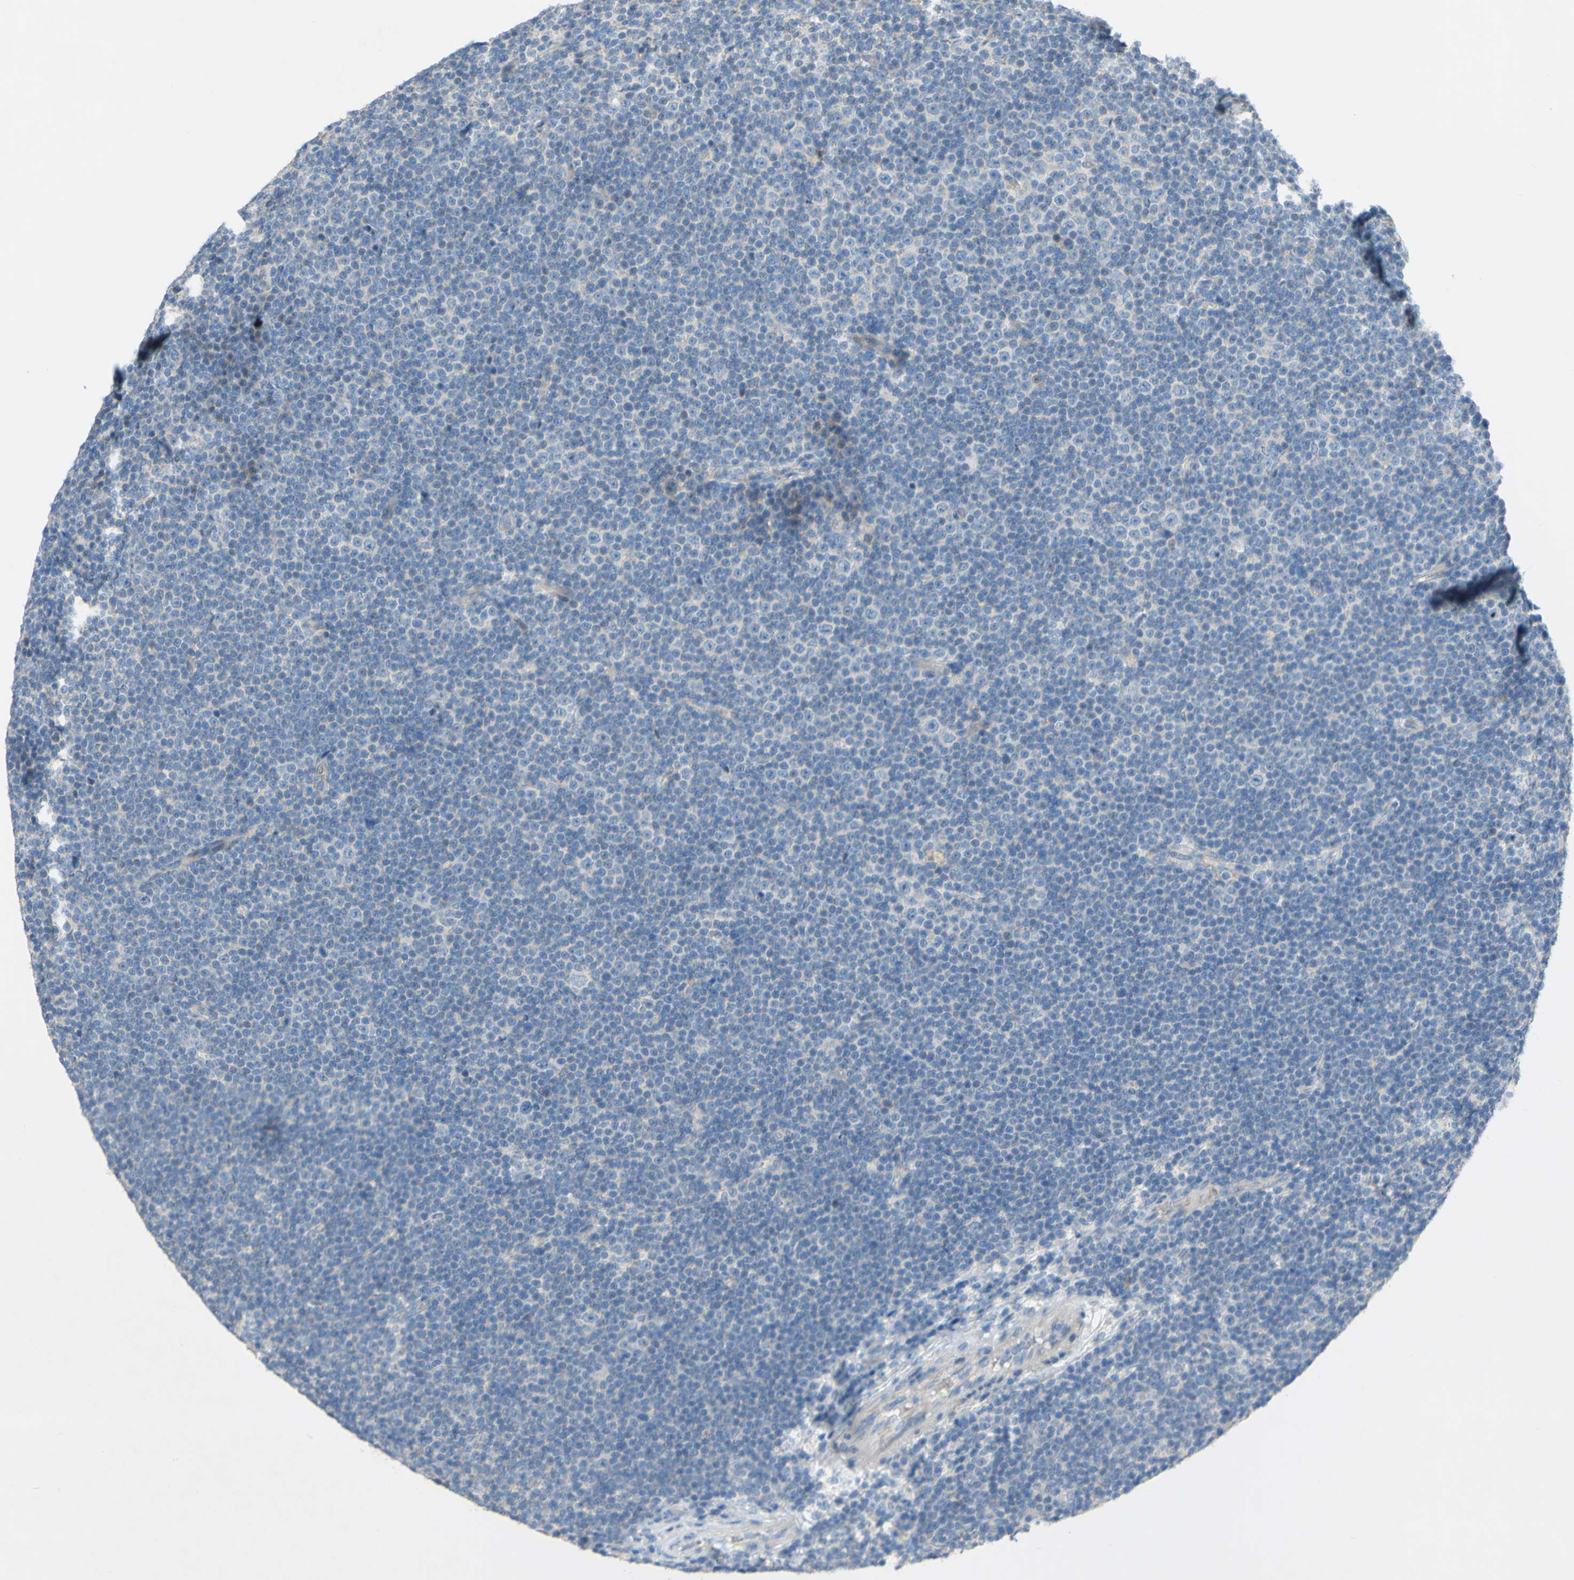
{"staining": {"intensity": "negative", "quantity": "none", "location": "none"}, "tissue": "lymphoma", "cell_type": "Tumor cells", "image_type": "cancer", "snomed": [{"axis": "morphology", "description": "Malignant lymphoma, non-Hodgkin's type, Low grade"}, {"axis": "topography", "description": "Lymph node"}], "caption": "The immunohistochemistry (IHC) photomicrograph has no significant staining in tumor cells of lymphoma tissue.", "gene": "ACADL", "patient": {"sex": "female", "age": 67}}